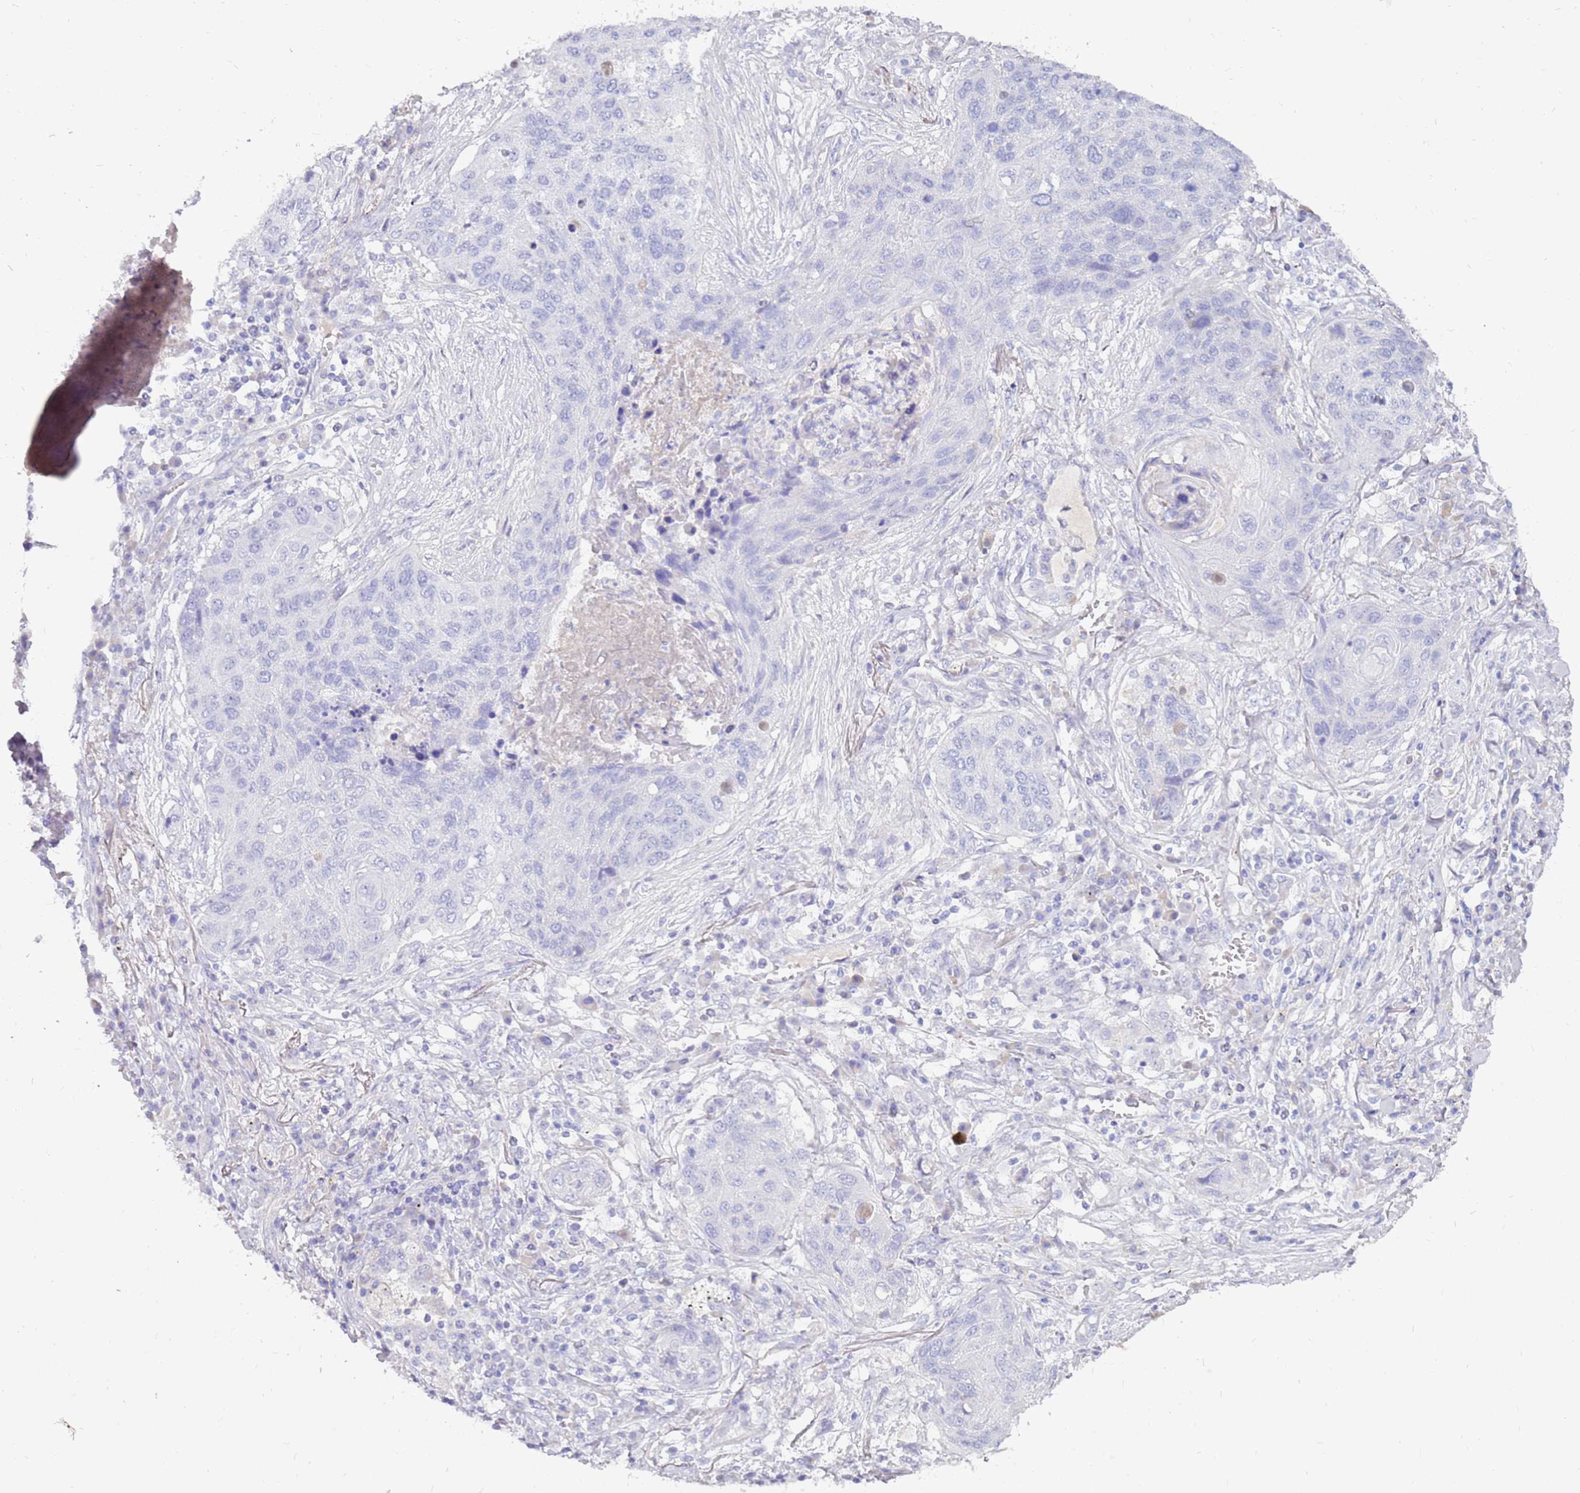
{"staining": {"intensity": "negative", "quantity": "none", "location": "none"}, "tissue": "lung cancer", "cell_type": "Tumor cells", "image_type": "cancer", "snomed": [{"axis": "morphology", "description": "Squamous cell carcinoma, NOS"}, {"axis": "topography", "description": "Lung"}], "caption": "Immunohistochemistry image of neoplastic tissue: lung cancer (squamous cell carcinoma) stained with DAB (3,3'-diaminobenzidine) exhibits no significant protein expression in tumor cells.", "gene": "EVPLL", "patient": {"sex": "female", "age": 63}}